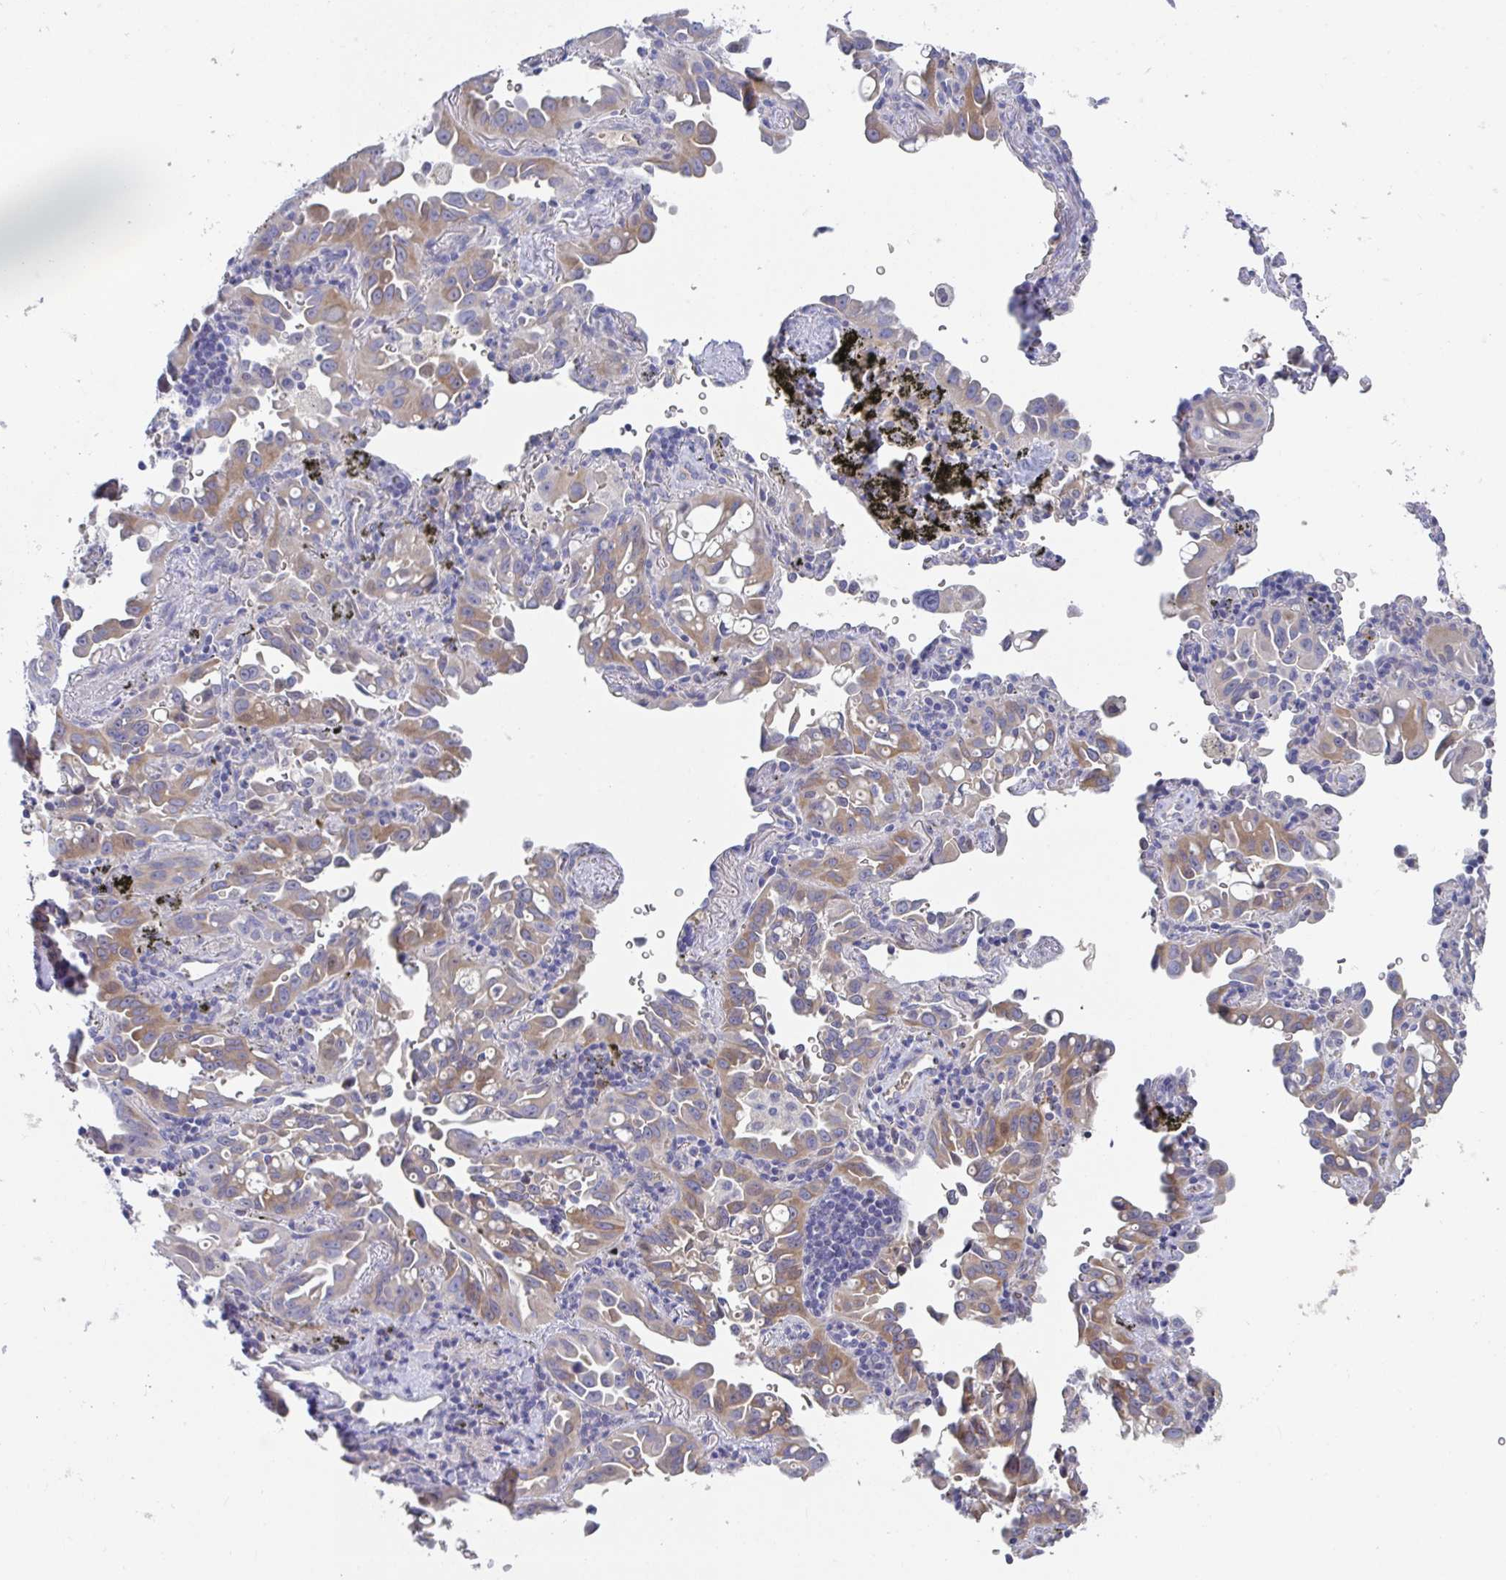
{"staining": {"intensity": "moderate", "quantity": "25%-75%", "location": "cytoplasmic/membranous"}, "tissue": "lung cancer", "cell_type": "Tumor cells", "image_type": "cancer", "snomed": [{"axis": "morphology", "description": "Adenocarcinoma, NOS"}, {"axis": "topography", "description": "Lung"}], "caption": "Lung adenocarcinoma stained for a protein demonstrates moderate cytoplasmic/membranous positivity in tumor cells.", "gene": "ANO5", "patient": {"sex": "male", "age": 68}}